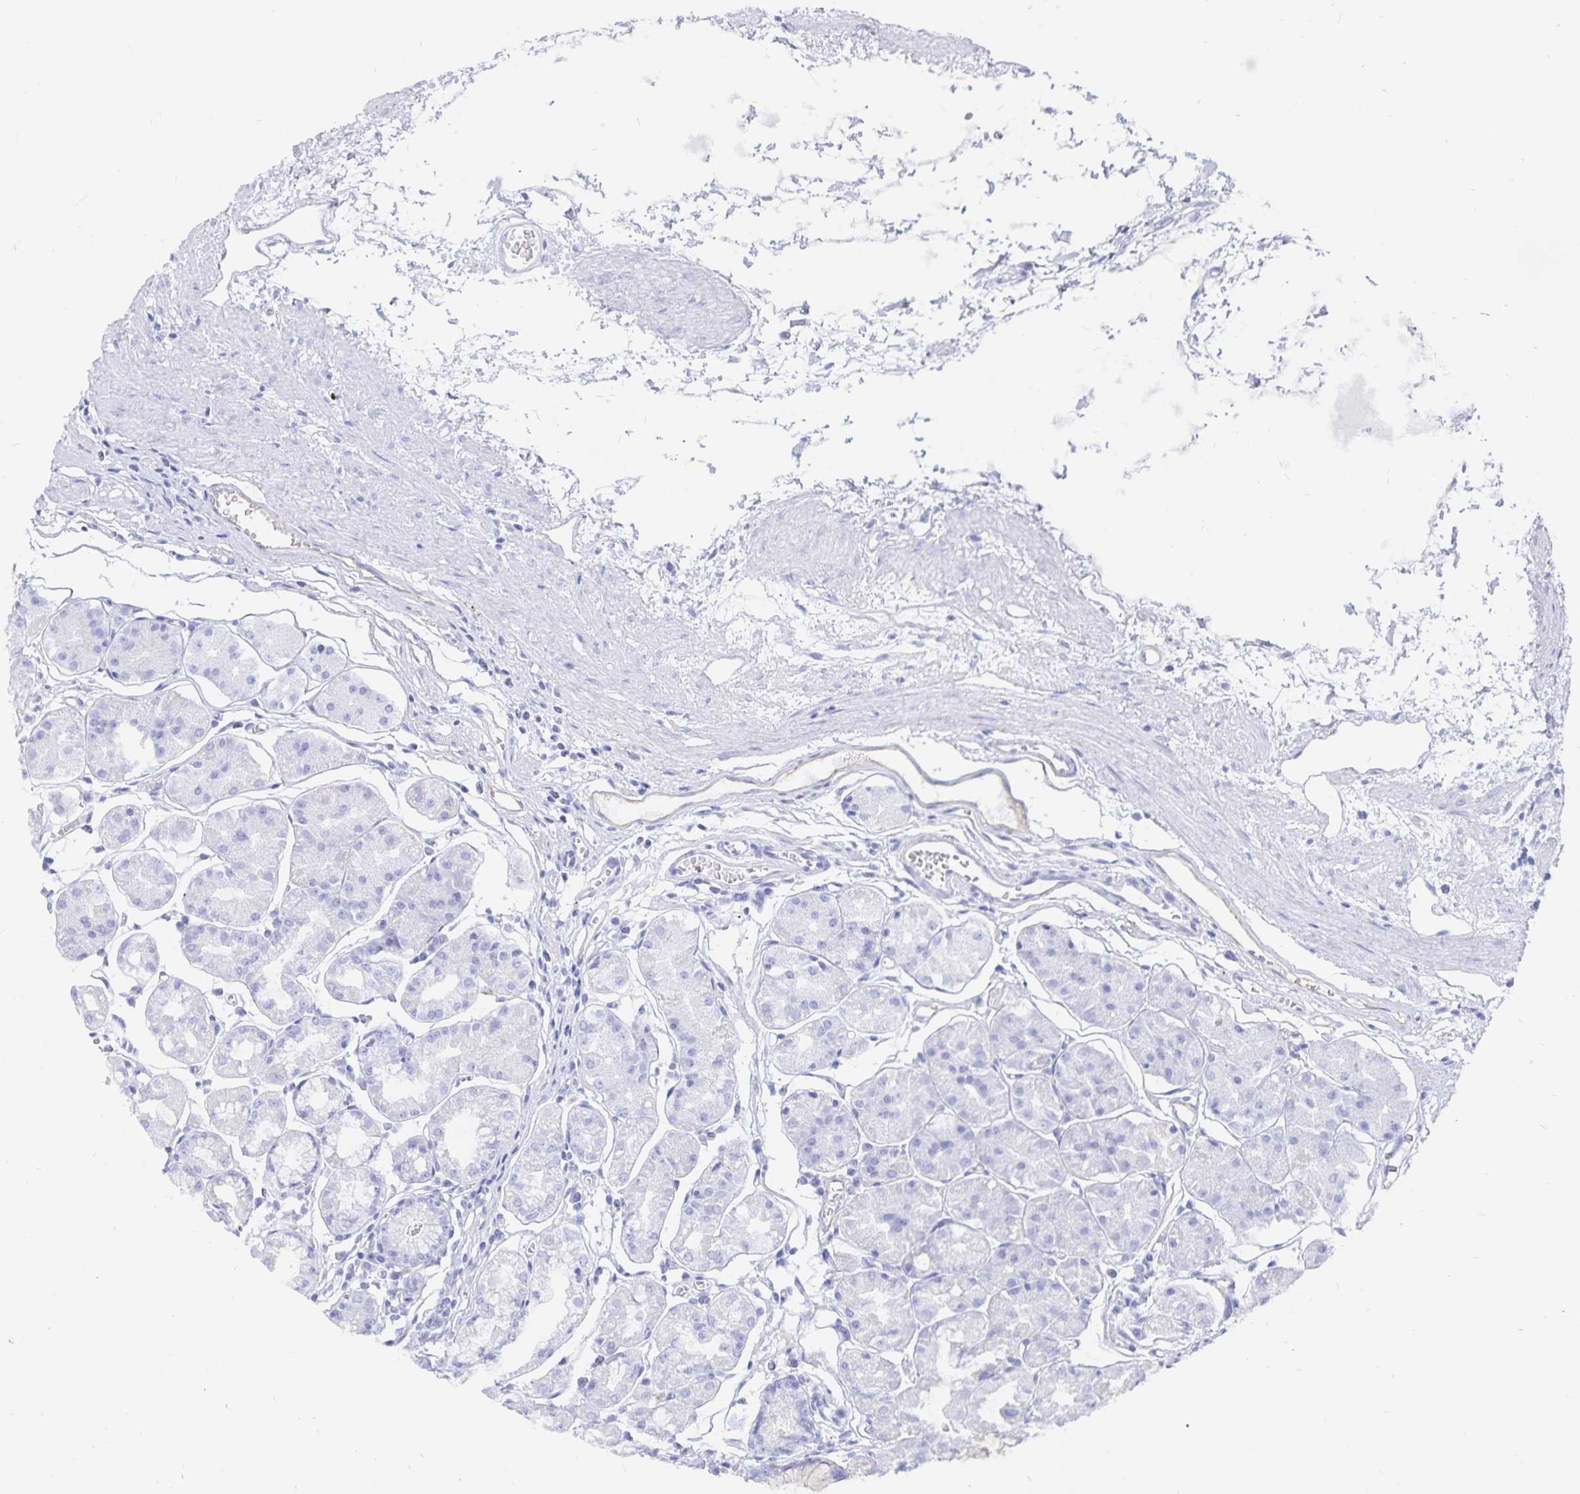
{"staining": {"intensity": "negative", "quantity": "none", "location": "none"}, "tissue": "stomach", "cell_type": "Glandular cells", "image_type": "normal", "snomed": [{"axis": "morphology", "description": "Normal tissue, NOS"}, {"axis": "topography", "description": "Stomach"}], "caption": "Immunohistochemical staining of benign stomach displays no significant staining in glandular cells. (Immunohistochemistry (ihc), brightfield microscopy, high magnification).", "gene": "INSL5", "patient": {"sex": "male", "age": 55}}